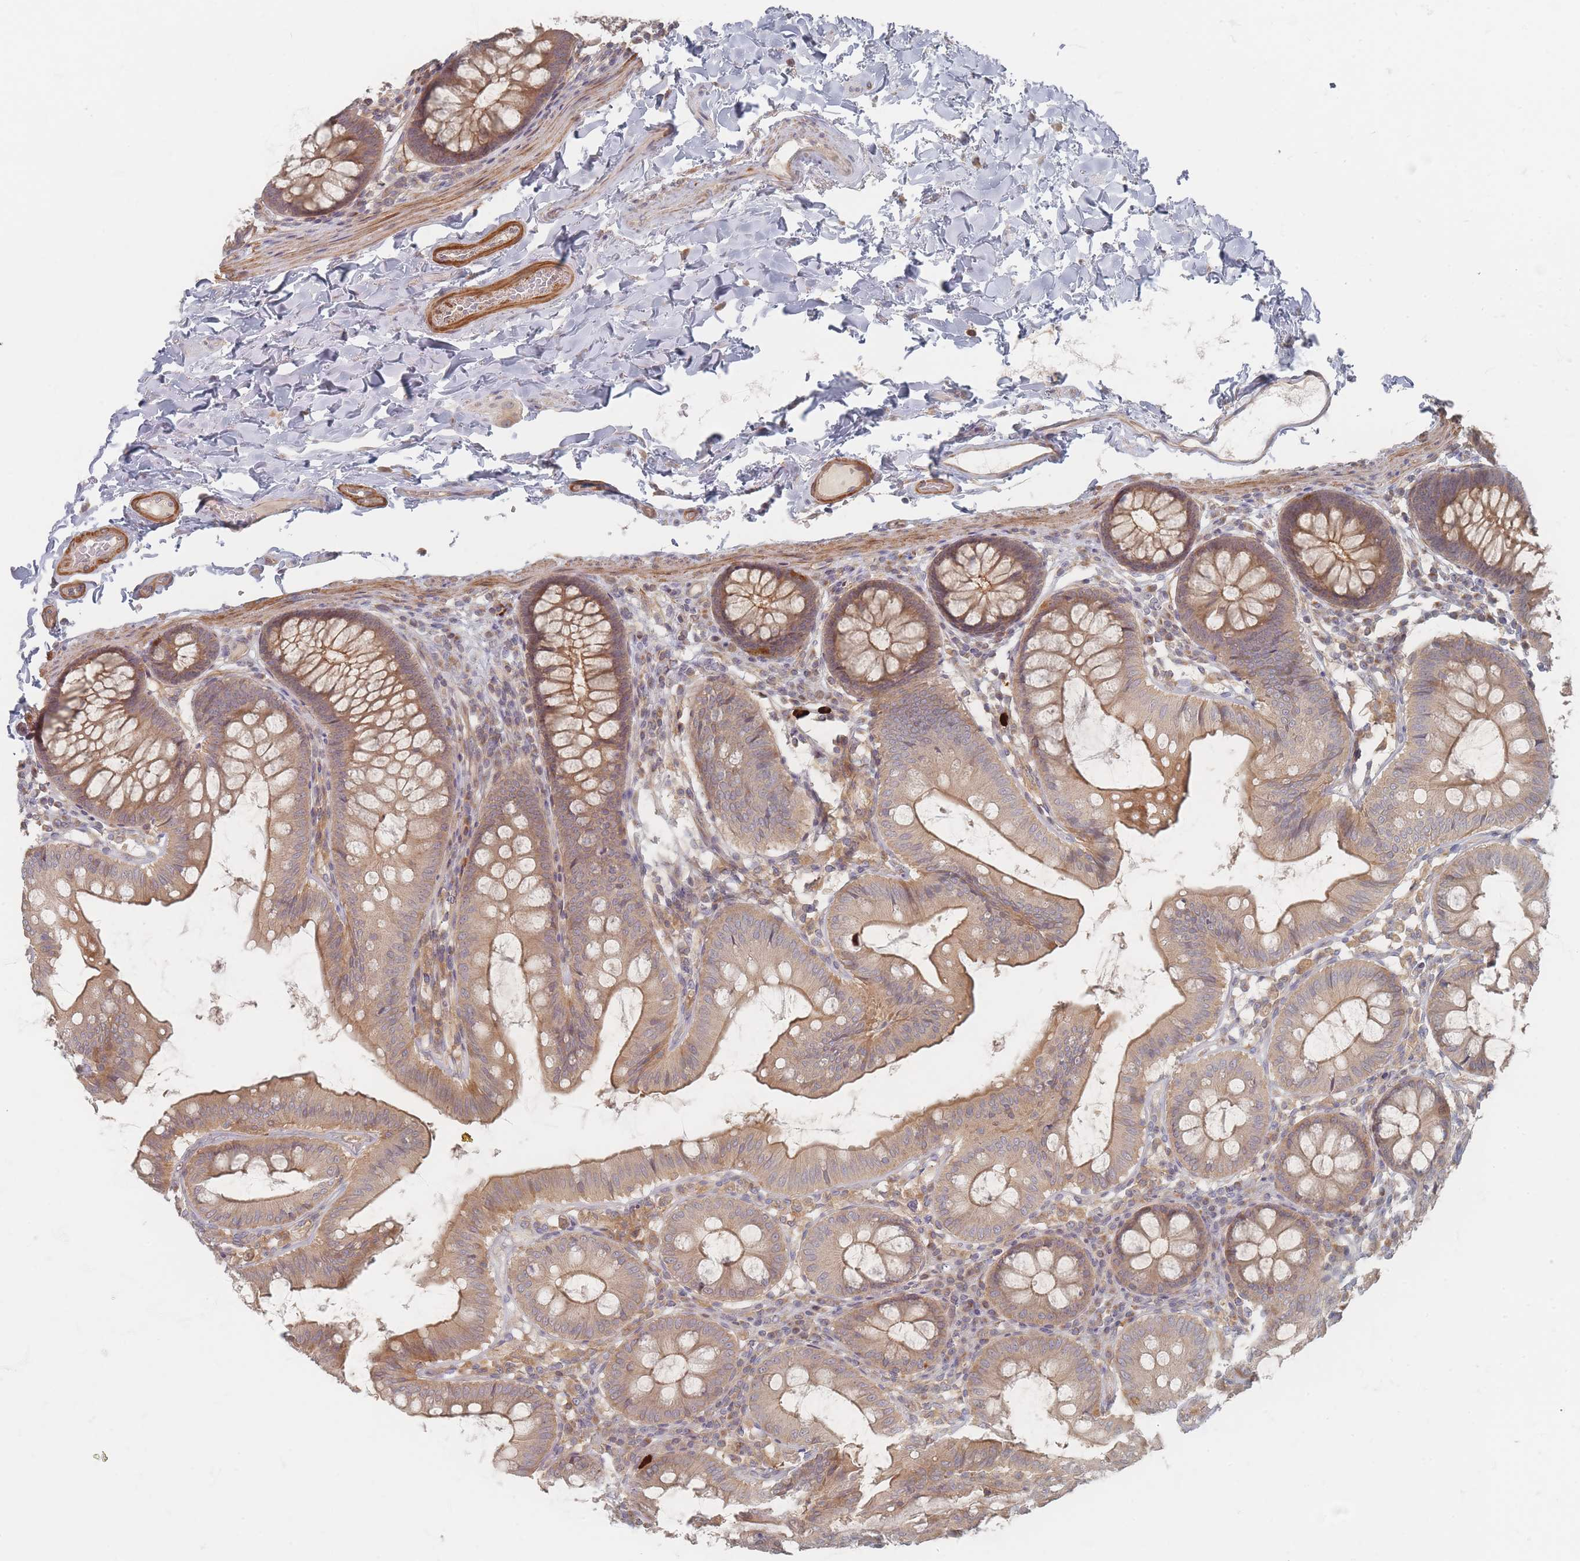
{"staining": {"intensity": "moderate", "quantity": "25%-75%", "location": "cytoplasmic/membranous"}, "tissue": "colon", "cell_type": "Endothelial cells", "image_type": "normal", "snomed": [{"axis": "morphology", "description": "Normal tissue, NOS"}, {"axis": "topography", "description": "Colon"}], "caption": "DAB immunohistochemical staining of benign human colon shows moderate cytoplasmic/membranous protein positivity in about 25%-75% of endothelial cells.", "gene": "GLE1", "patient": {"sex": "male", "age": 84}}